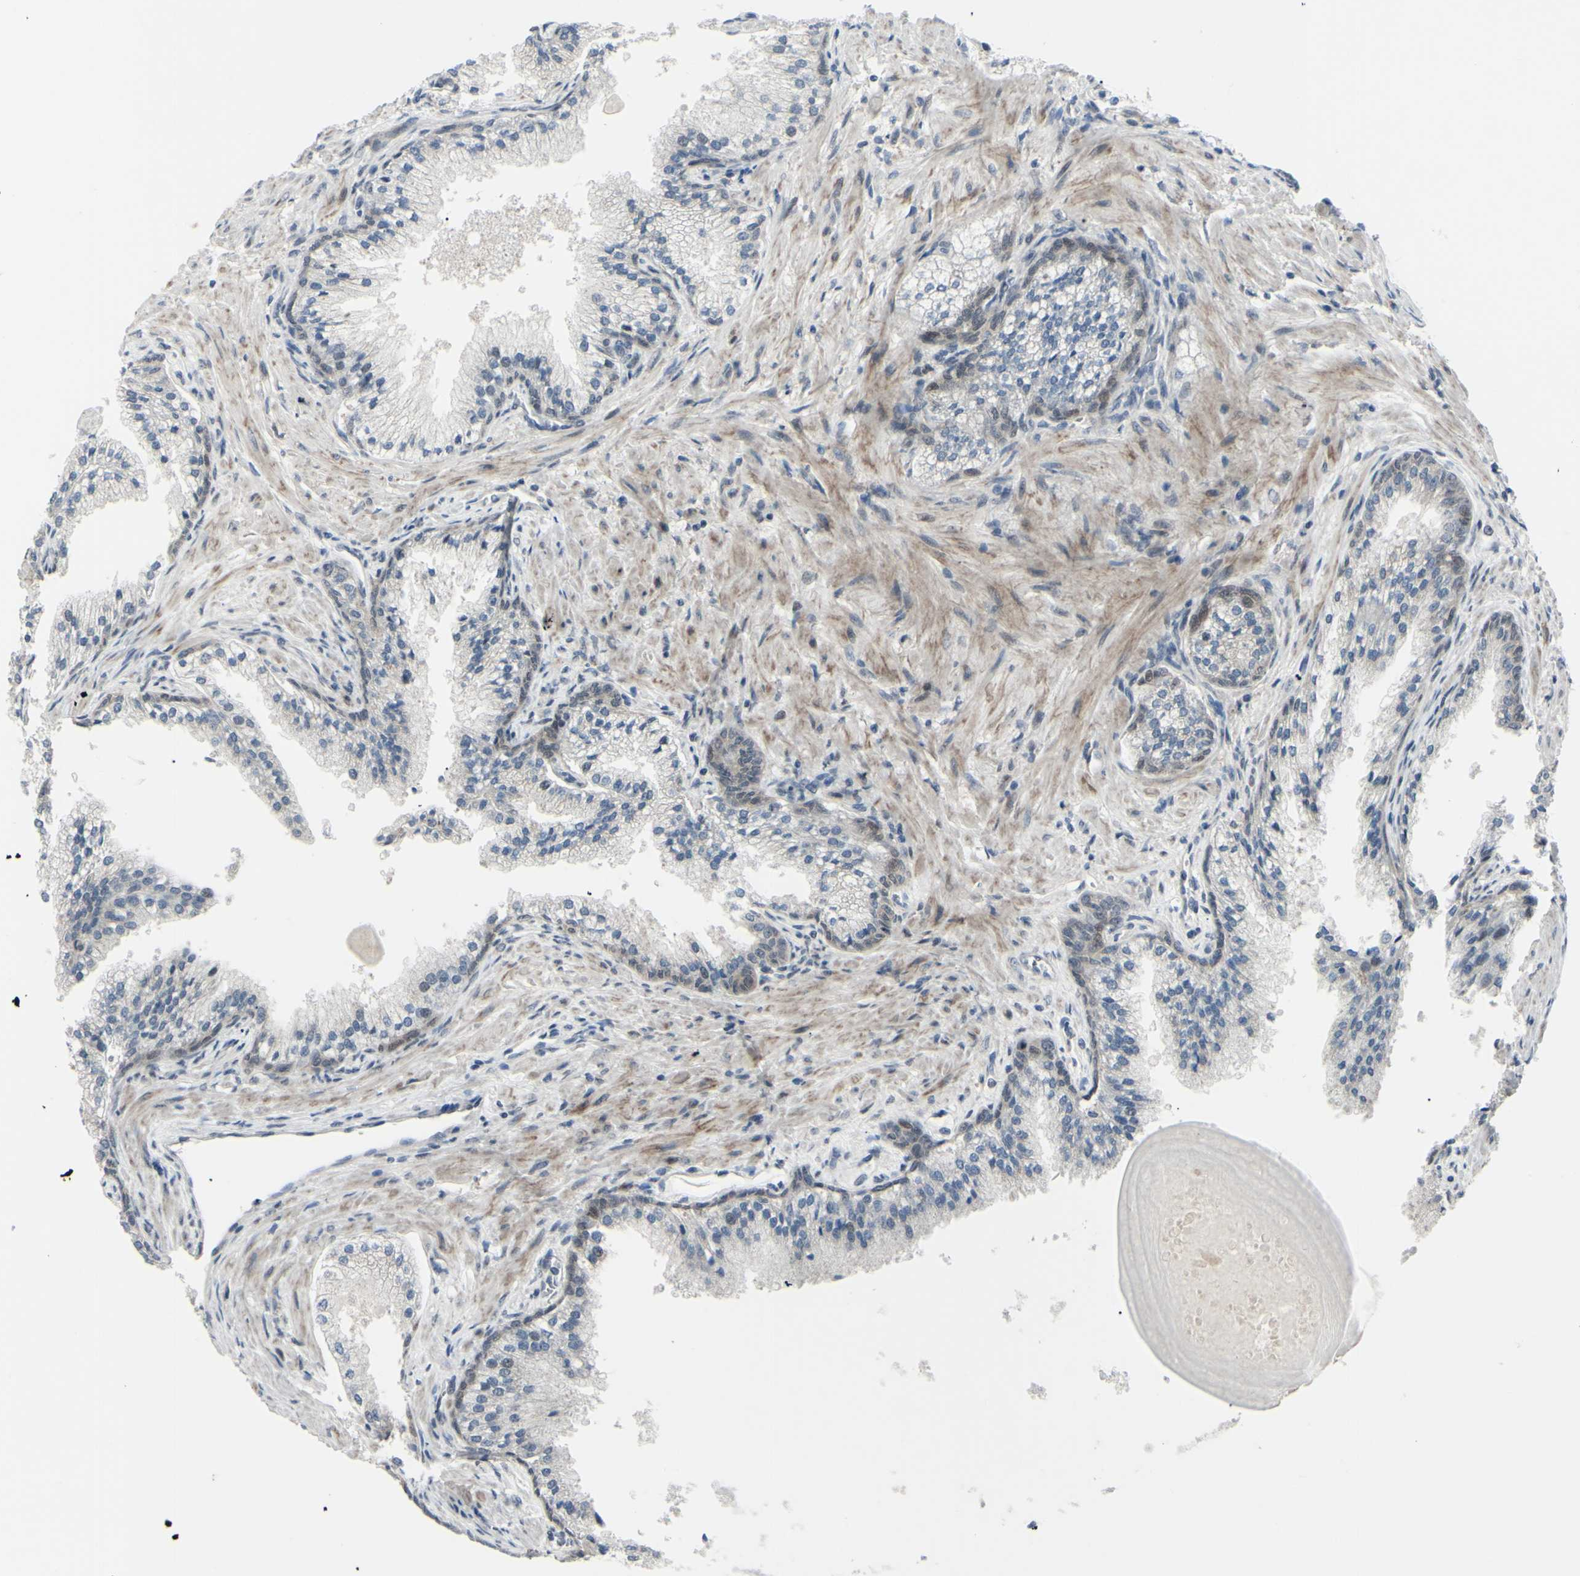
{"staining": {"intensity": "weak", "quantity": "<25%", "location": "cytoplasmic/membranous"}, "tissue": "prostate cancer", "cell_type": "Tumor cells", "image_type": "cancer", "snomed": [{"axis": "morphology", "description": "Adenocarcinoma, High grade"}, {"axis": "topography", "description": "Prostate"}], "caption": "Adenocarcinoma (high-grade) (prostate) stained for a protein using IHC exhibits no positivity tumor cells.", "gene": "ETNK1", "patient": {"sex": "male", "age": 58}}